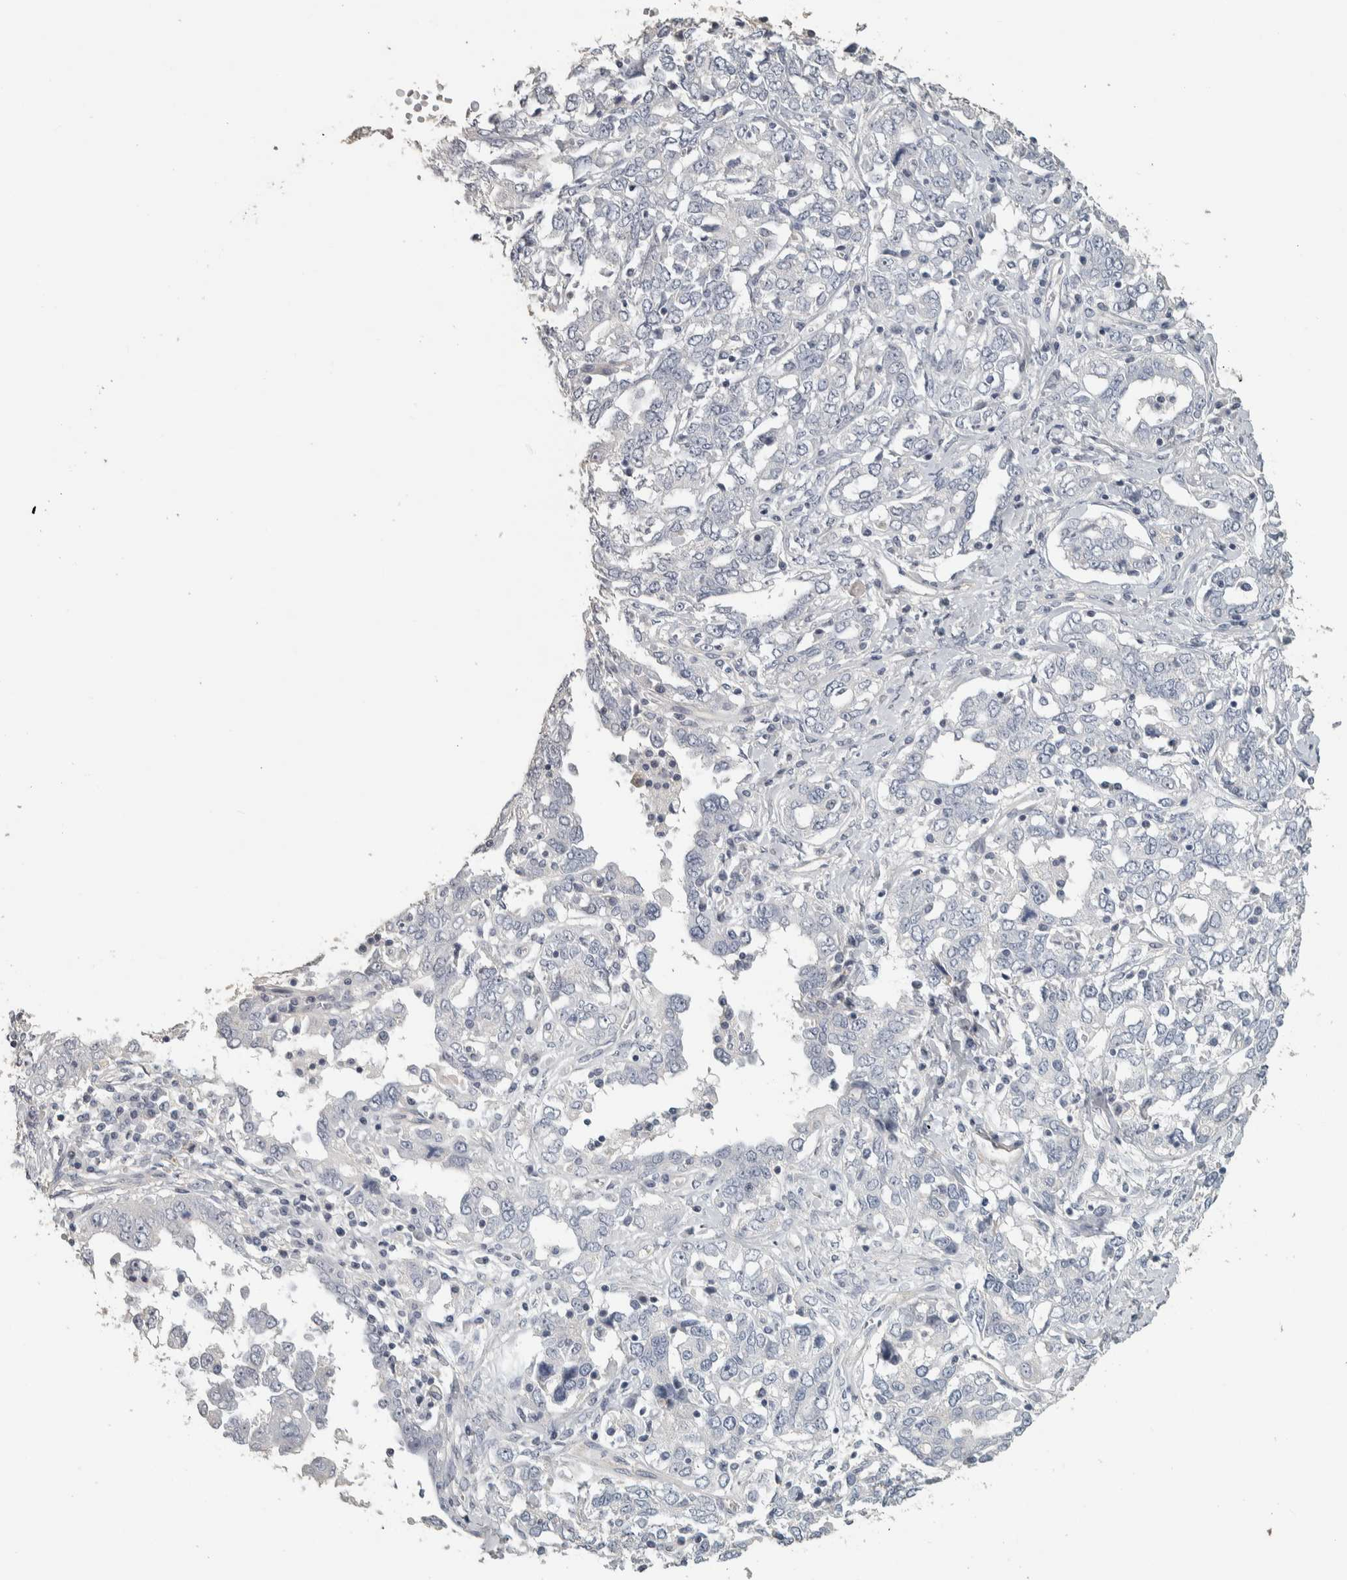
{"staining": {"intensity": "negative", "quantity": "none", "location": "none"}, "tissue": "ovarian cancer", "cell_type": "Tumor cells", "image_type": "cancer", "snomed": [{"axis": "morphology", "description": "Cystadenocarcinoma, mucinous, NOS"}, {"axis": "topography", "description": "Ovary"}], "caption": "Human ovarian cancer stained for a protein using immunohistochemistry demonstrates no positivity in tumor cells.", "gene": "DCAF10", "patient": {"sex": "female", "age": 73}}